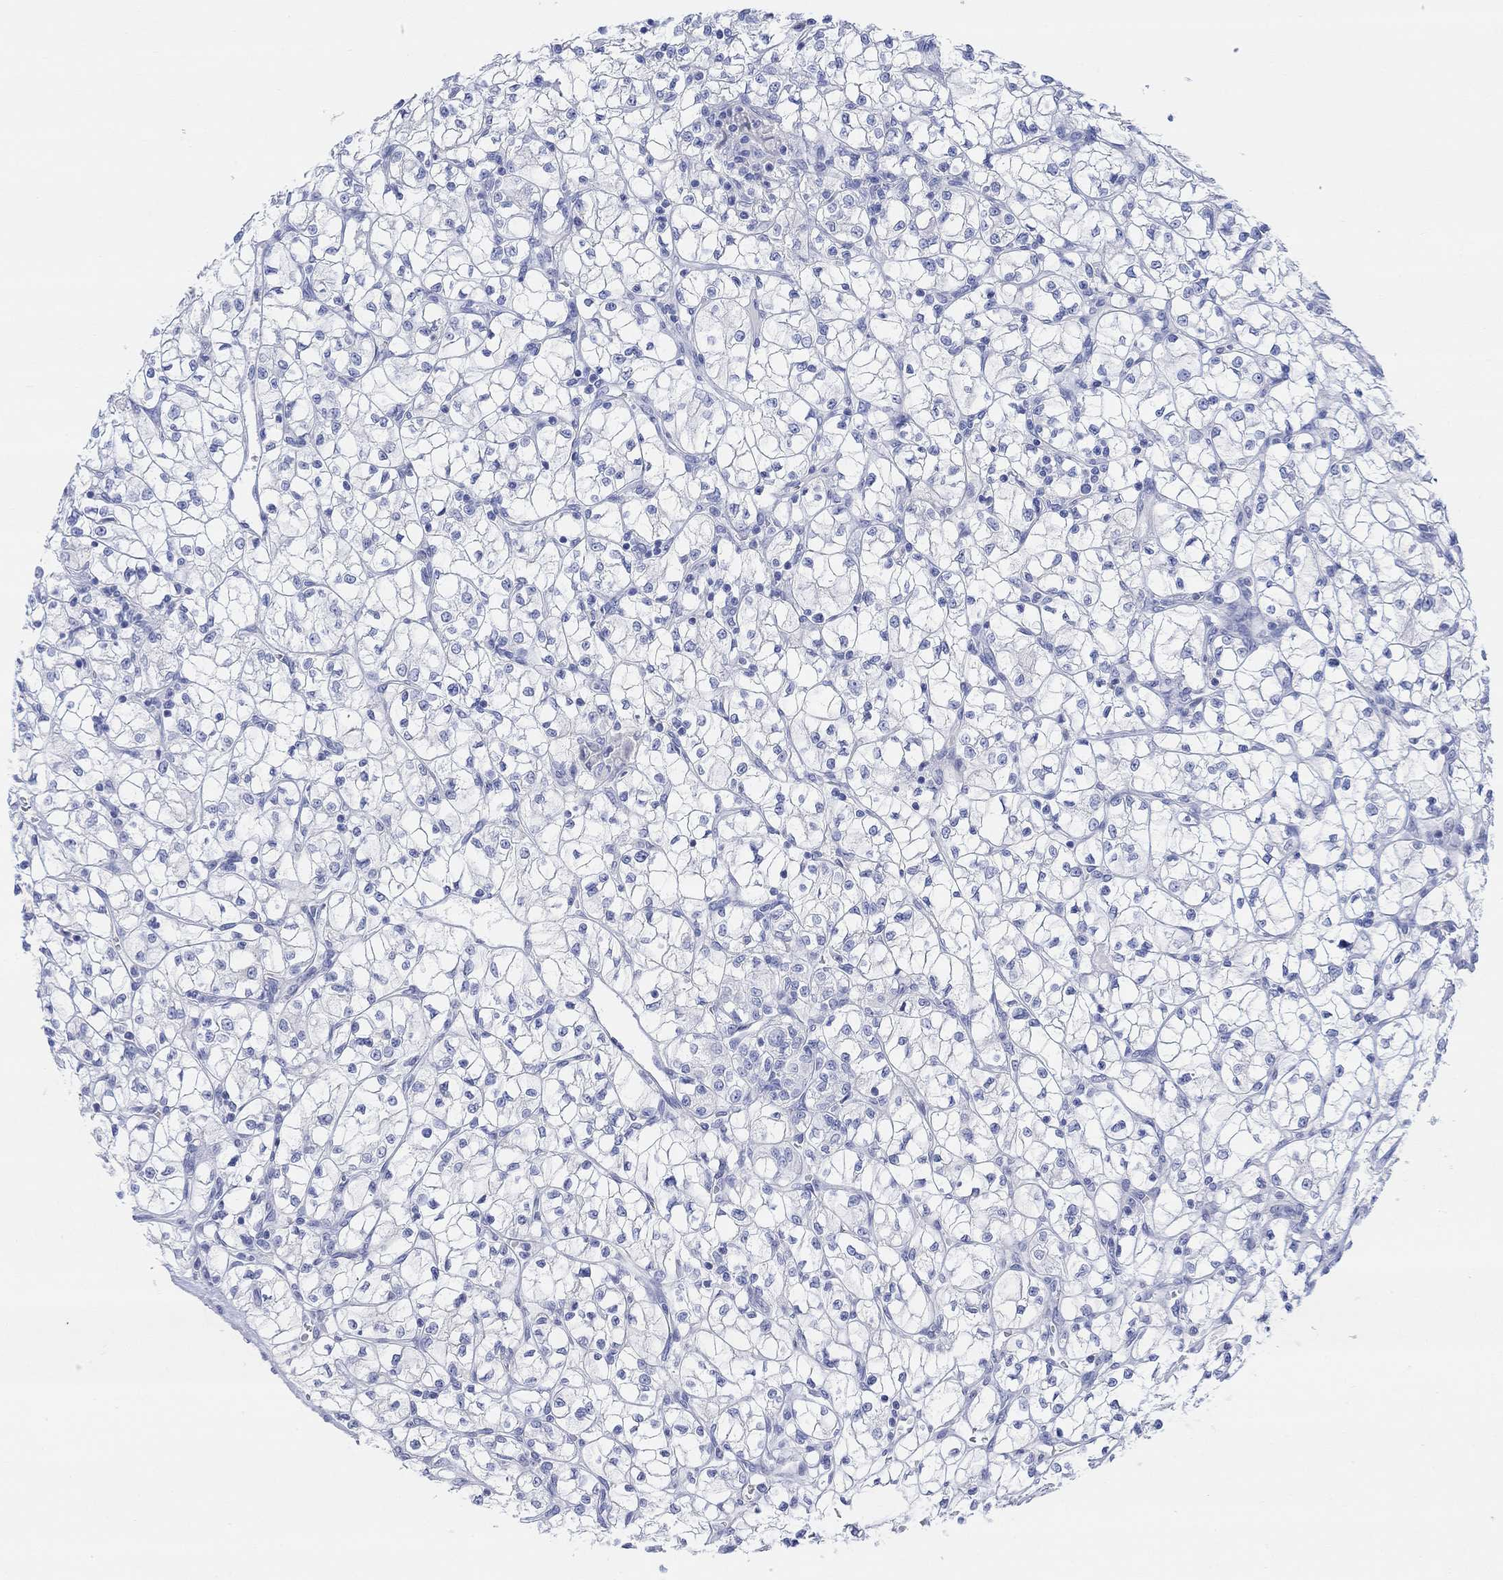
{"staining": {"intensity": "negative", "quantity": "none", "location": "none"}, "tissue": "renal cancer", "cell_type": "Tumor cells", "image_type": "cancer", "snomed": [{"axis": "morphology", "description": "Adenocarcinoma, NOS"}, {"axis": "topography", "description": "Kidney"}], "caption": "Immunohistochemical staining of human adenocarcinoma (renal) displays no significant positivity in tumor cells. (Immunohistochemistry, brightfield microscopy, high magnification).", "gene": "GNG13", "patient": {"sex": "female", "age": 64}}